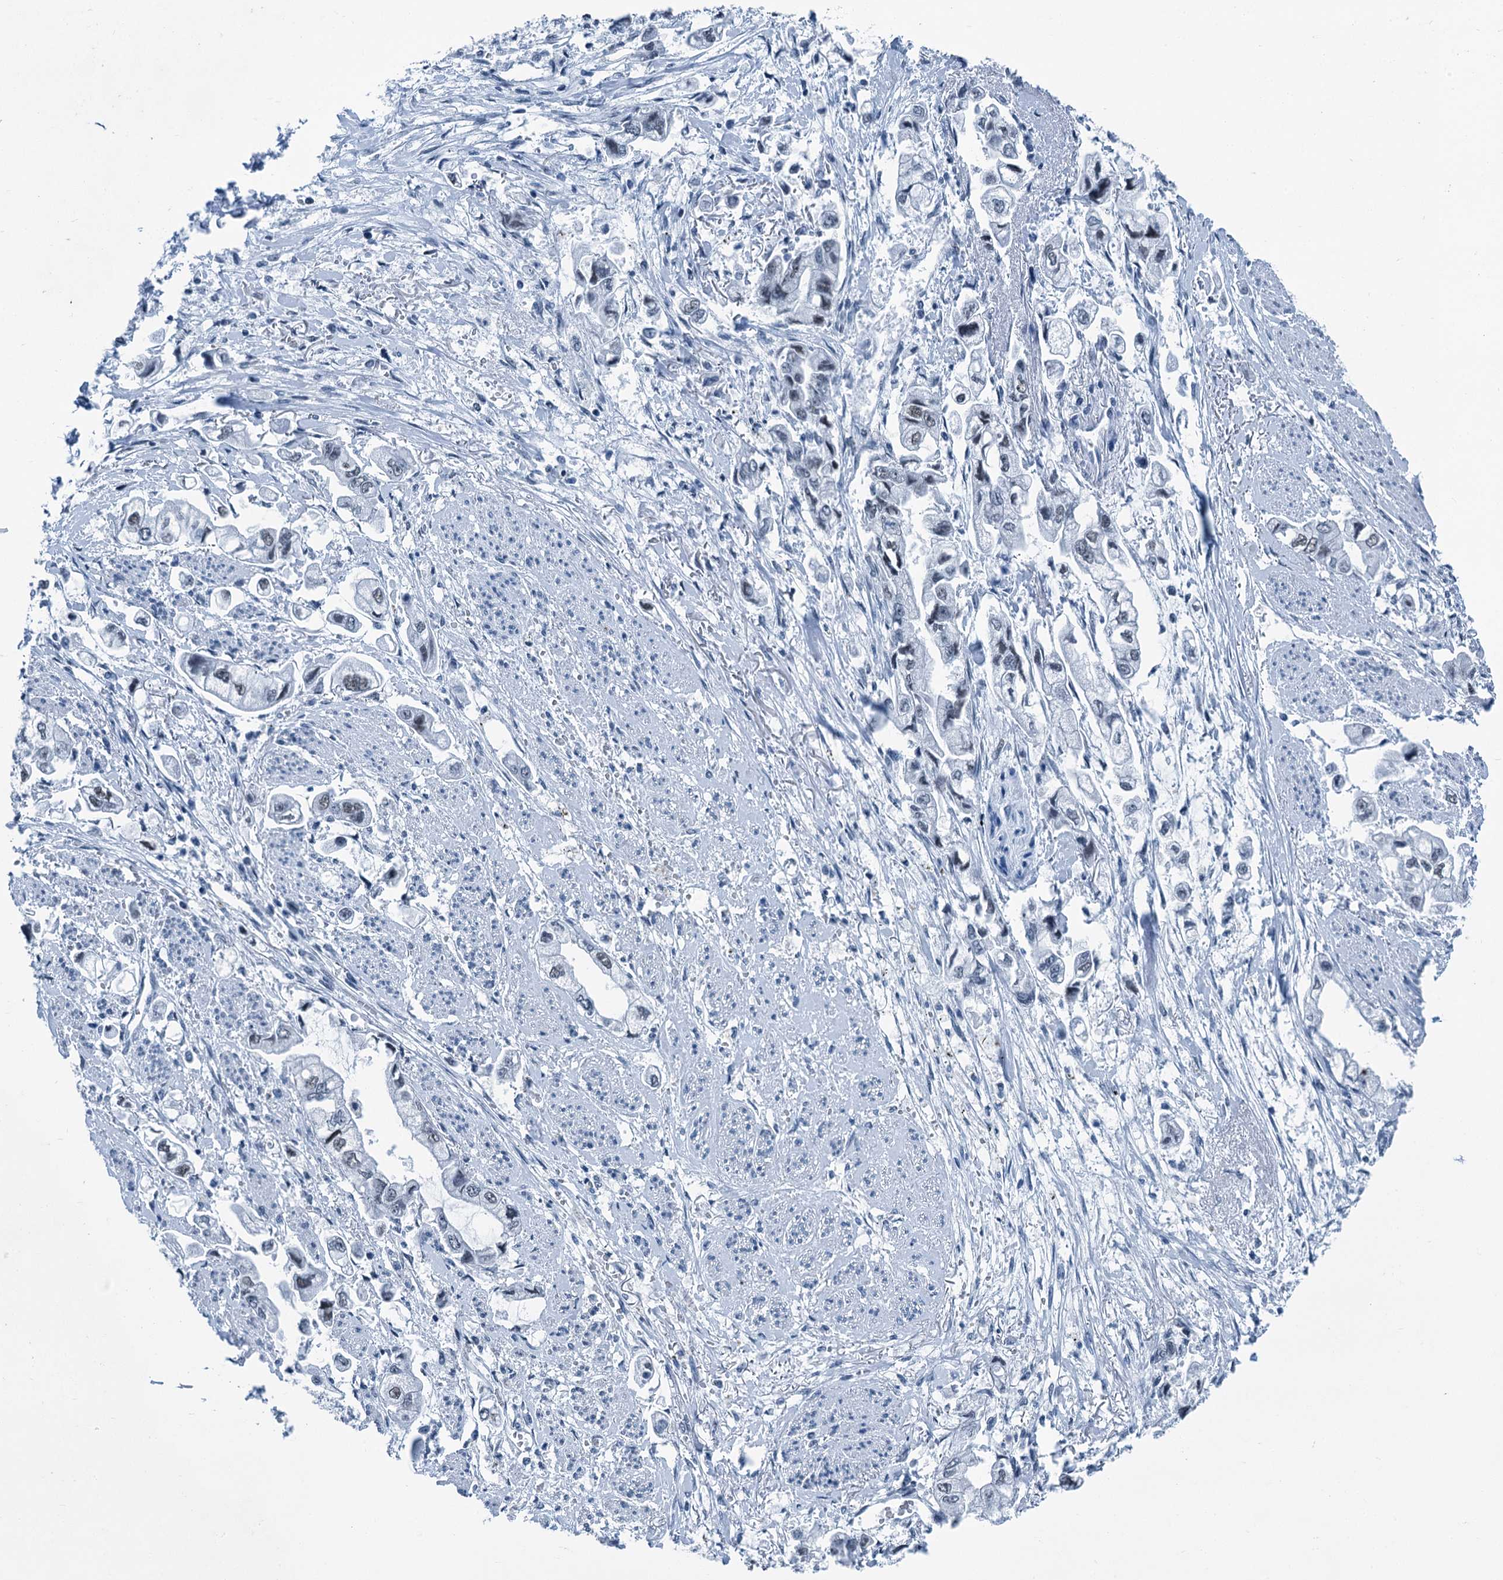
{"staining": {"intensity": "negative", "quantity": "none", "location": "none"}, "tissue": "stomach cancer", "cell_type": "Tumor cells", "image_type": "cancer", "snomed": [{"axis": "morphology", "description": "Adenocarcinoma, NOS"}, {"axis": "topography", "description": "Stomach"}], "caption": "The micrograph displays no staining of tumor cells in adenocarcinoma (stomach). (Stains: DAB immunohistochemistry (IHC) with hematoxylin counter stain, Microscopy: brightfield microscopy at high magnification).", "gene": "TRPT1", "patient": {"sex": "male", "age": 62}}